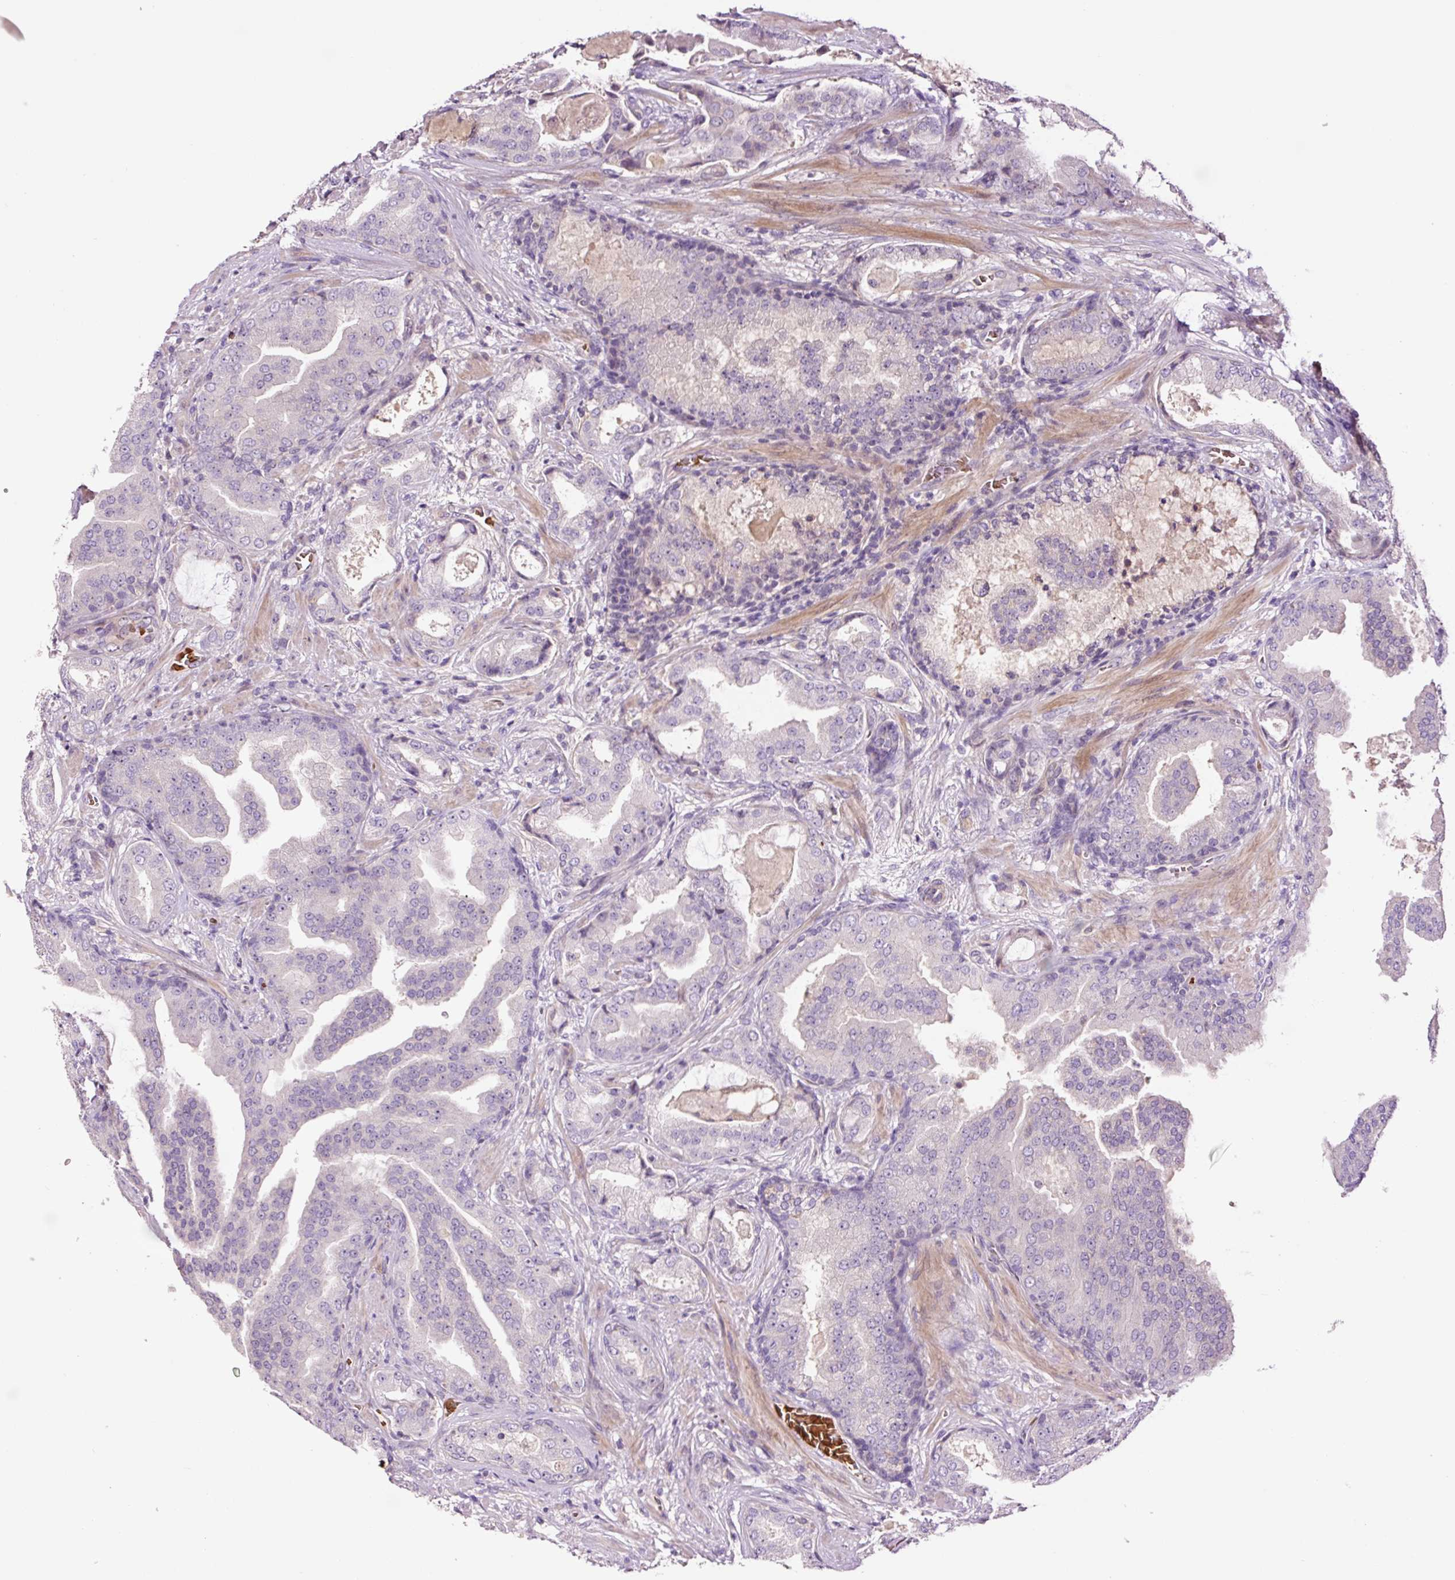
{"staining": {"intensity": "negative", "quantity": "none", "location": "none"}, "tissue": "prostate cancer", "cell_type": "Tumor cells", "image_type": "cancer", "snomed": [{"axis": "morphology", "description": "Adenocarcinoma, High grade"}, {"axis": "topography", "description": "Prostate"}], "caption": "IHC photomicrograph of neoplastic tissue: prostate high-grade adenocarcinoma stained with DAB (3,3'-diaminobenzidine) reveals no significant protein staining in tumor cells. (DAB immunohistochemistry (IHC) visualized using brightfield microscopy, high magnification).", "gene": "TMEM235", "patient": {"sex": "male", "age": 68}}